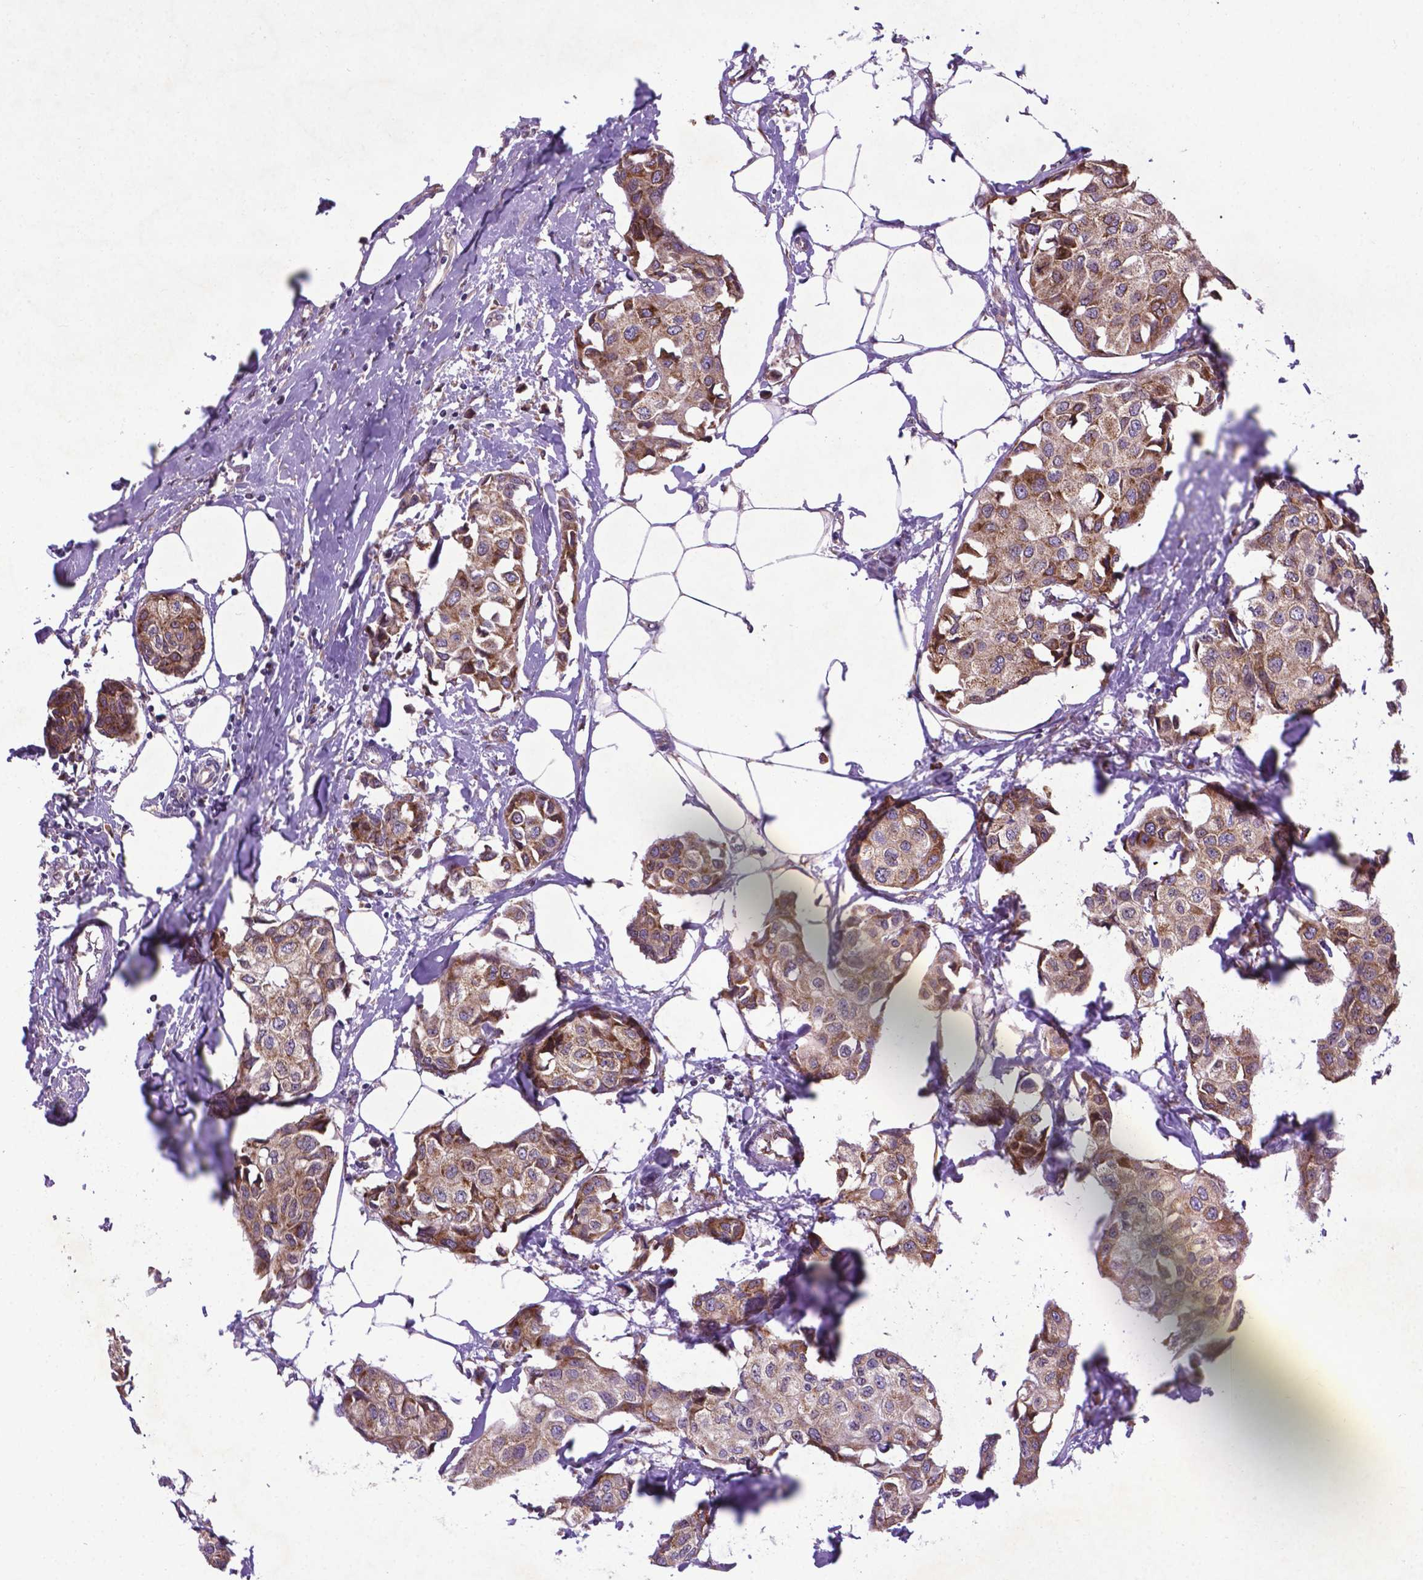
{"staining": {"intensity": "moderate", "quantity": ">75%", "location": "cytoplasmic/membranous"}, "tissue": "breast cancer", "cell_type": "Tumor cells", "image_type": "cancer", "snomed": [{"axis": "morphology", "description": "Duct carcinoma"}, {"axis": "topography", "description": "Breast"}], "caption": "Breast cancer tissue exhibits moderate cytoplasmic/membranous staining in about >75% of tumor cells", "gene": "WDR83OS", "patient": {"sex": "female", "age": 80}}